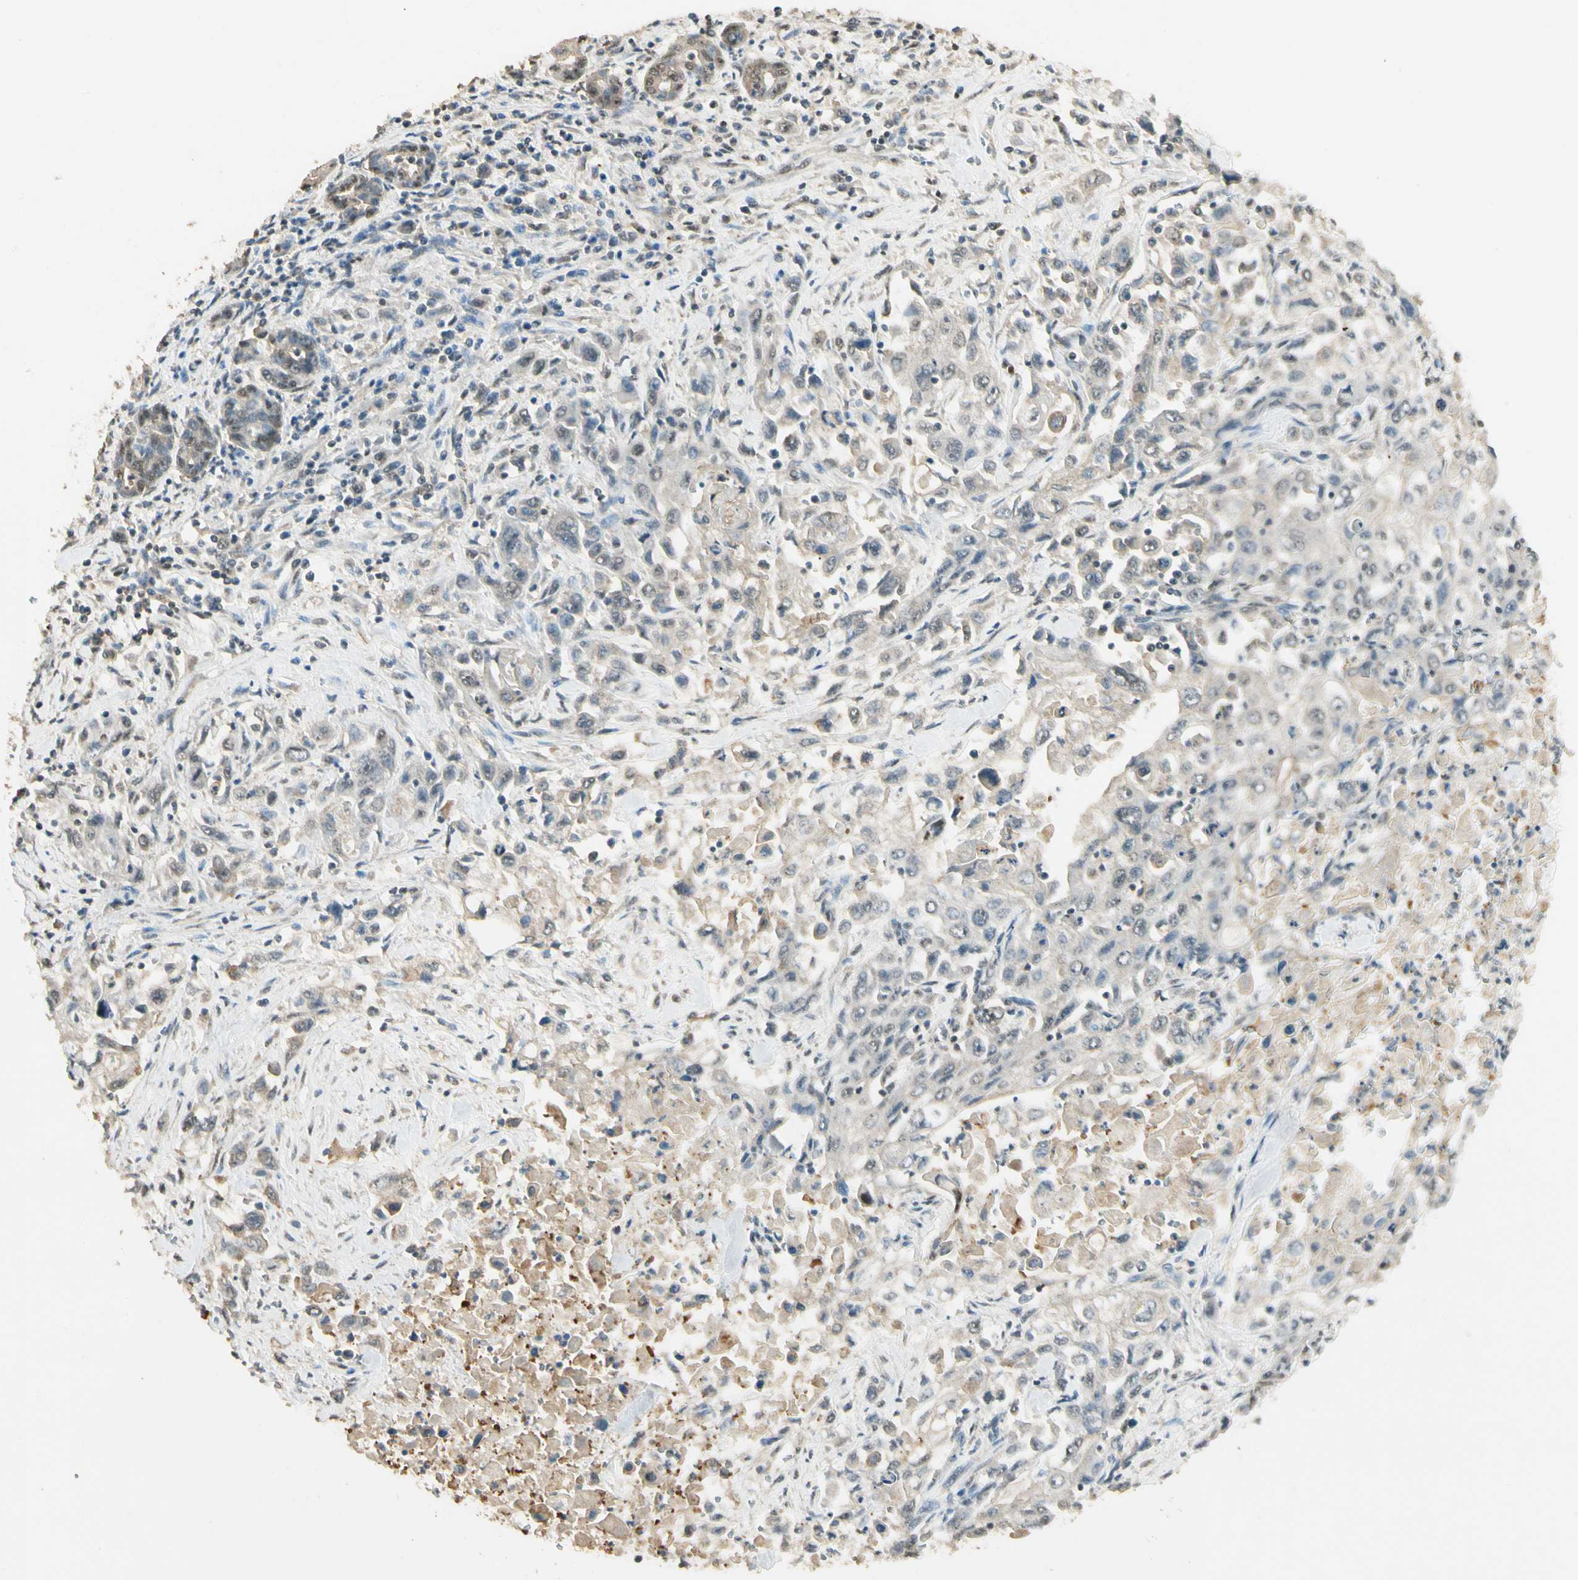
{"staining": {"intensity": "weak", "quantity": "<25%", "location": "cytoplasmic/membranous"}, "tissue": "pancreatic cancer", "cell_type": "Tumor cells", "image_type": "cancer", "snomed": [{"axis": "morphology", "description": "Adenocarcinoma, NOS"}, {"axis": "topography", "description": "Pancreas"}], "caption": "Photomicrograph shows no protein staining in tumor cells of pancreatic cancer (adenocarcinoma) tissue.", "gene": "SGCA", "patient": {"sex": "male", "age": 70}}